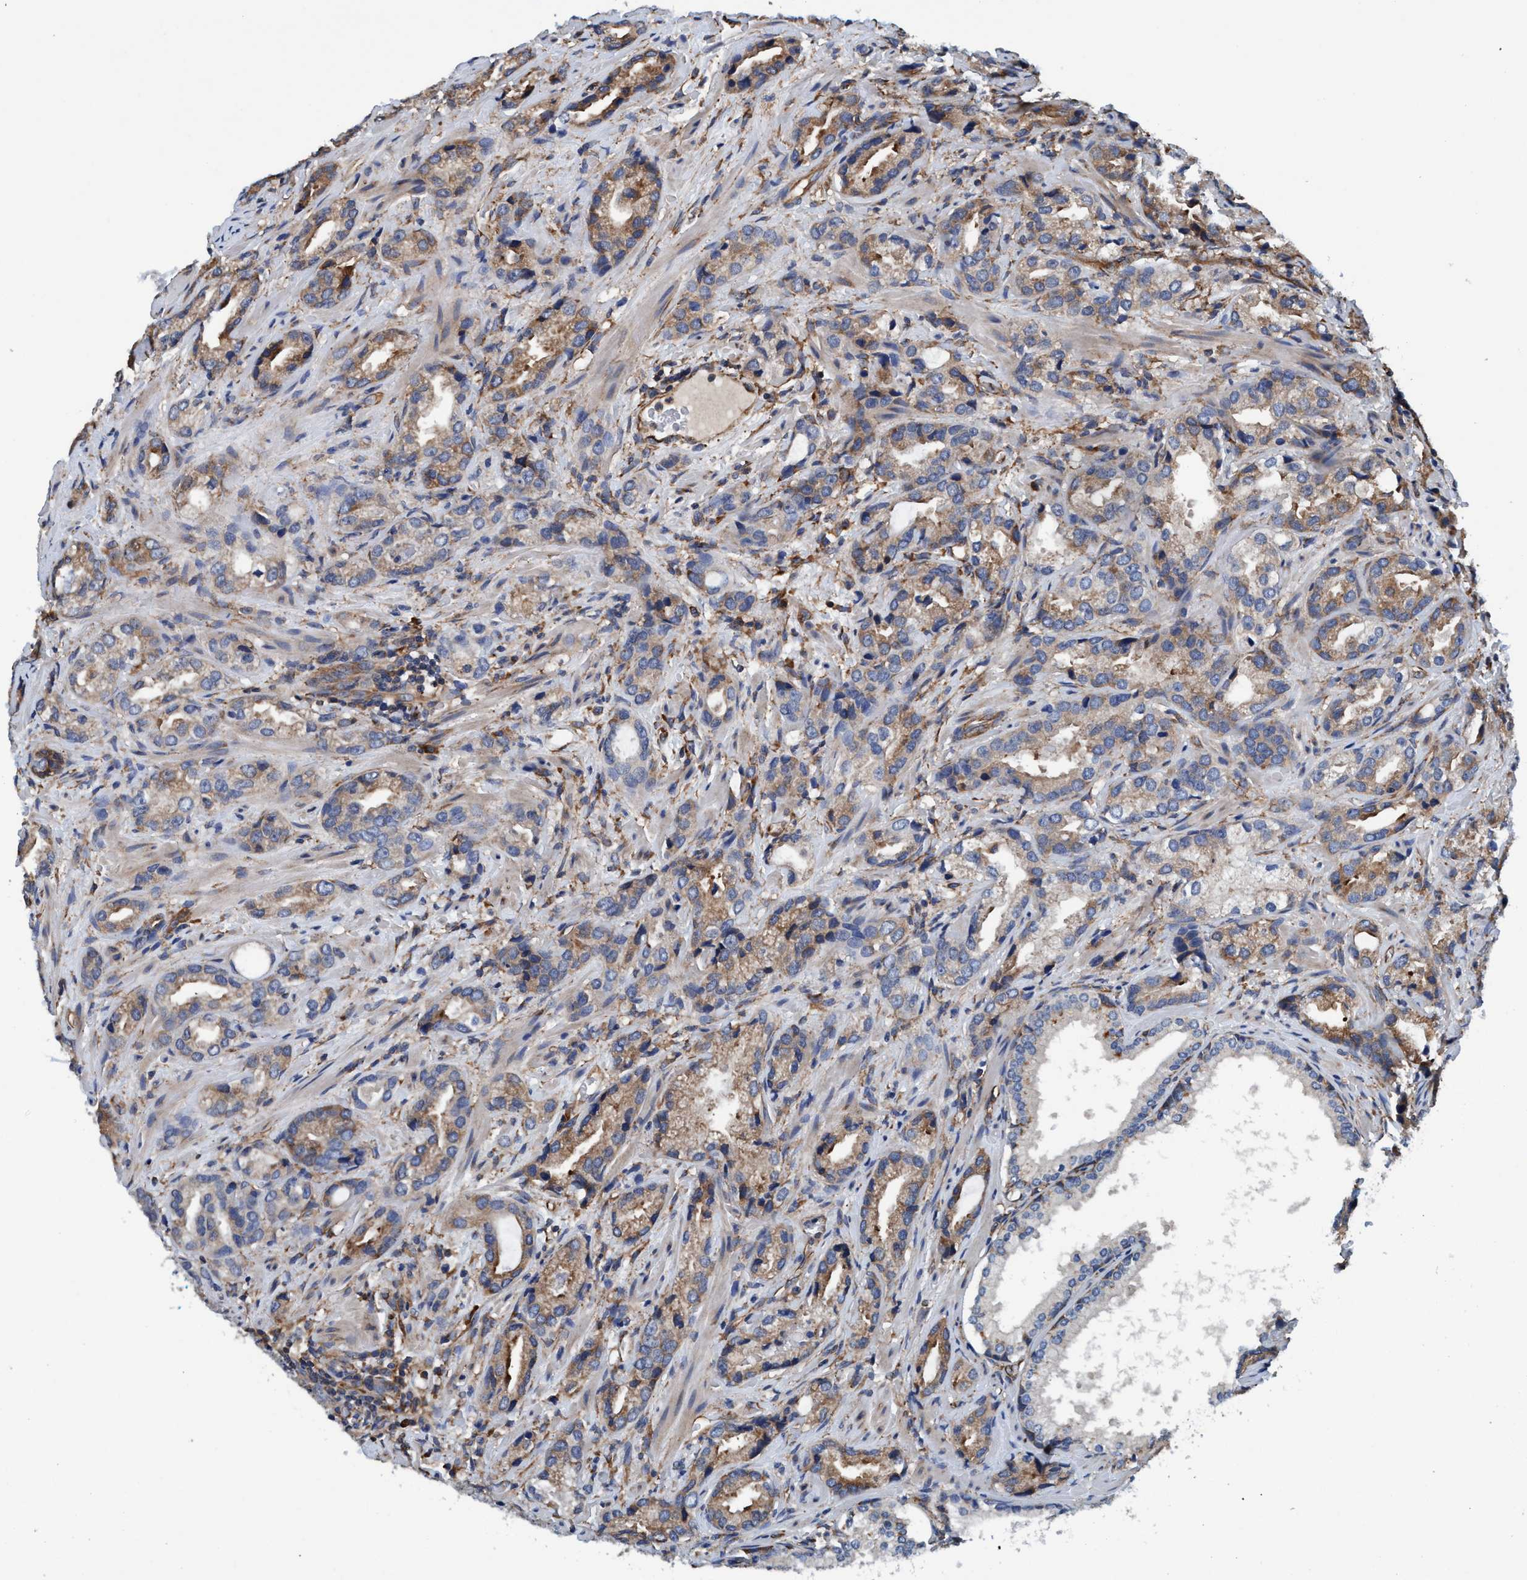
{"staining": {"intensity": "moderate", "quantity": "25%-75%", "location": "cytoplasmic/membranous"}, "tissue": "prostate cancer", "cell_type": "Tumor cells", "image_type": "cancer", "snomed": [{"axis": "morphology", "description": "Adenocarcinoma, High grade"}, {"axis": "topography", "description": "Prostate"}], "caption": "The micrograph exhibits immunohistochemical staining of prostate adenocarcinoma (high-grade). There is moderate cytoplasmic/membranous expression is seen in about 25%-75% of tumor cells.", "gene": "ENDOG", "patient": {"sex": "male", "age": 63}}